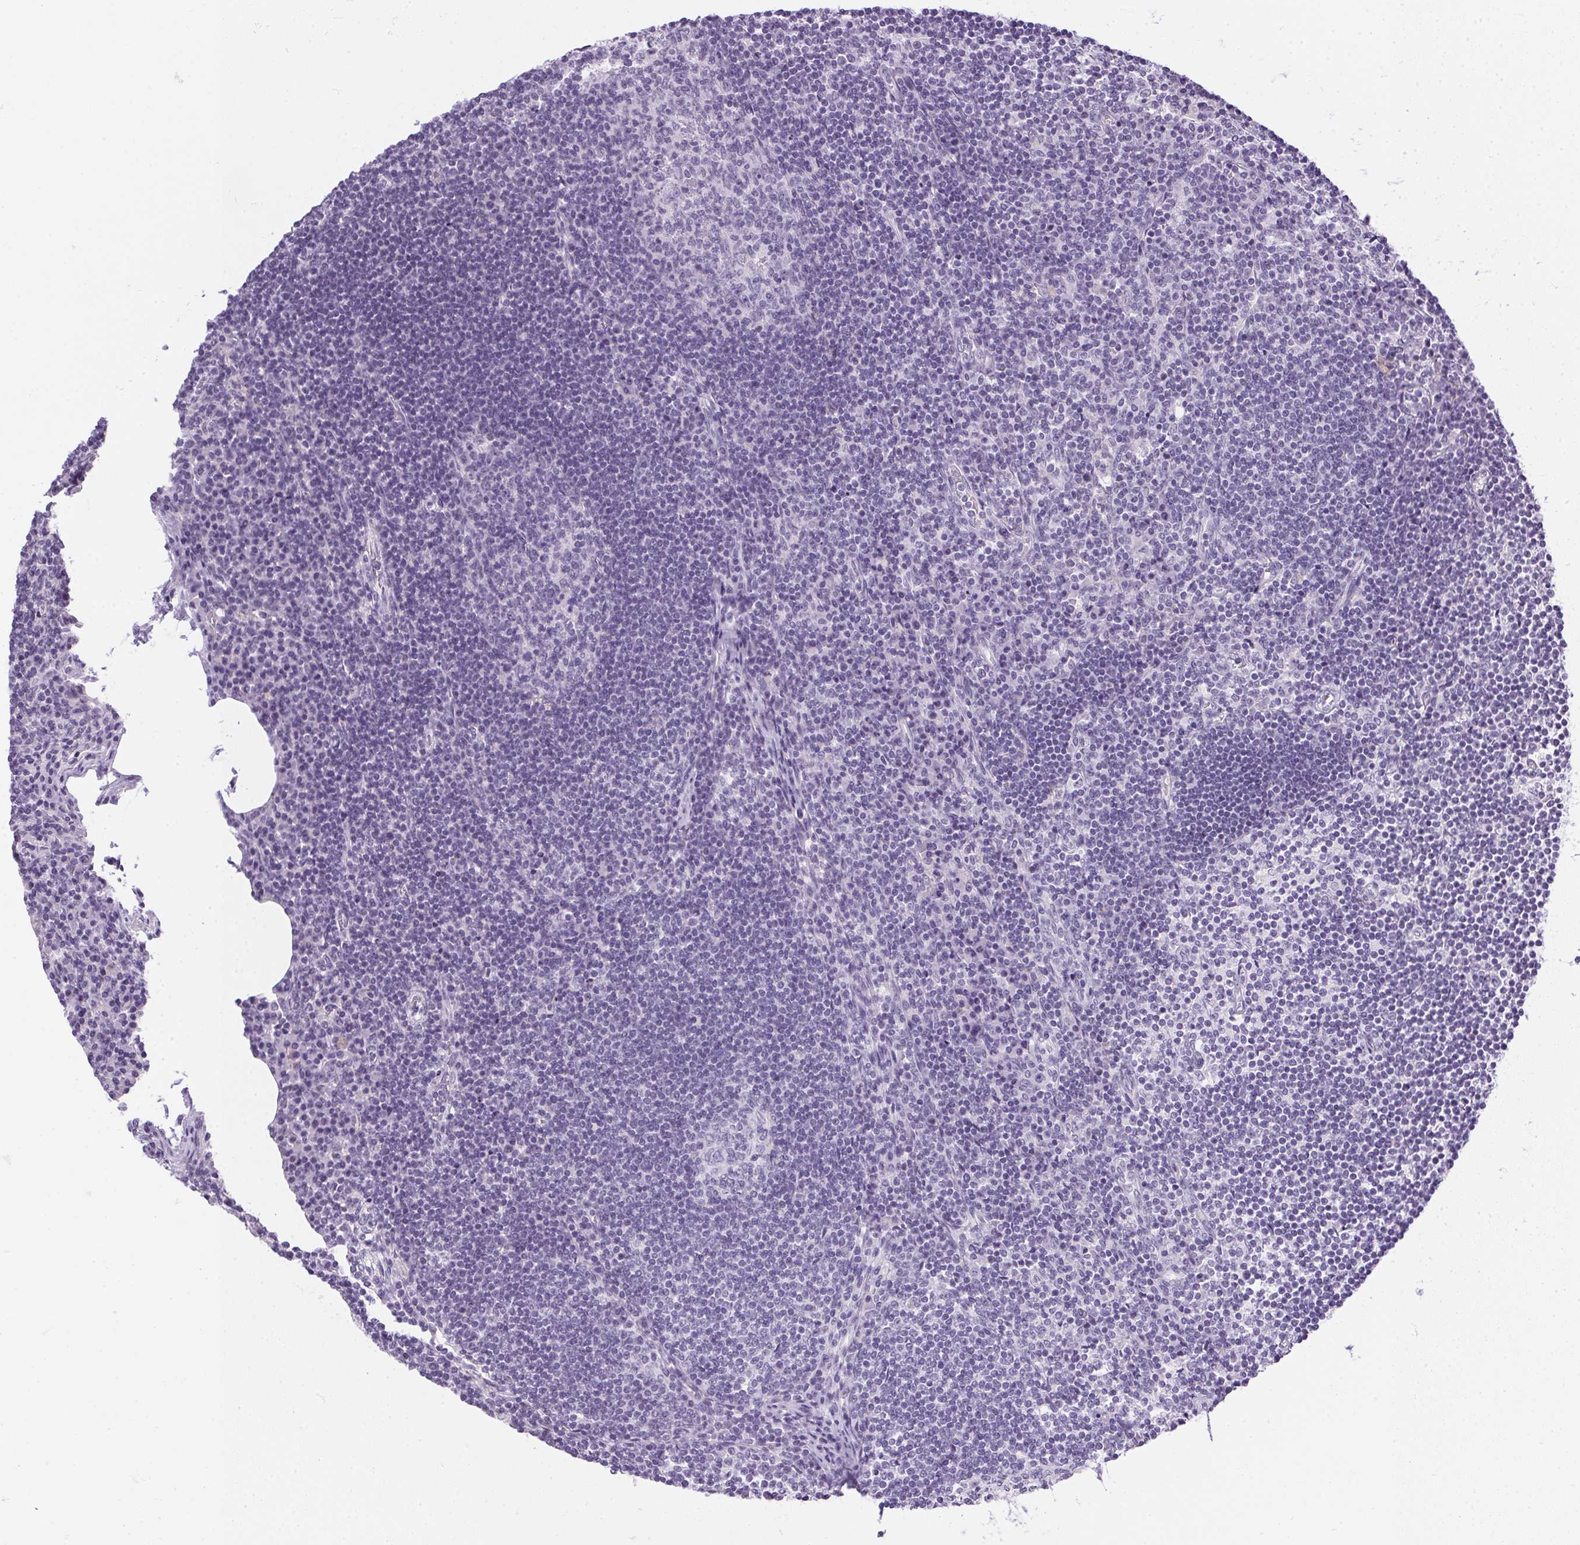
{"staining": {"intensity": "negative", "quantity": "none", "location": "none"}, "tissue": "lymph node", "cell_type": "Germinal center cells", "image_type": "normal", "snomed": [{"axis": "morphology", "description": "Normal tissue, NOS"}, {"axis": "topography", "description": "Lymph node"}], "caption": "DAB (3,3'-diaminobenzidine) immunohistochemical staining of normal human lymph node demonstrates no significant staining in germinal center cells. Brightfield microscopy of IHC stained with DAB (brown) and hematoxylin (blue), captured at high magnification.", "gene": "PRL", "patient": {"sex": "male", "age": 67}}